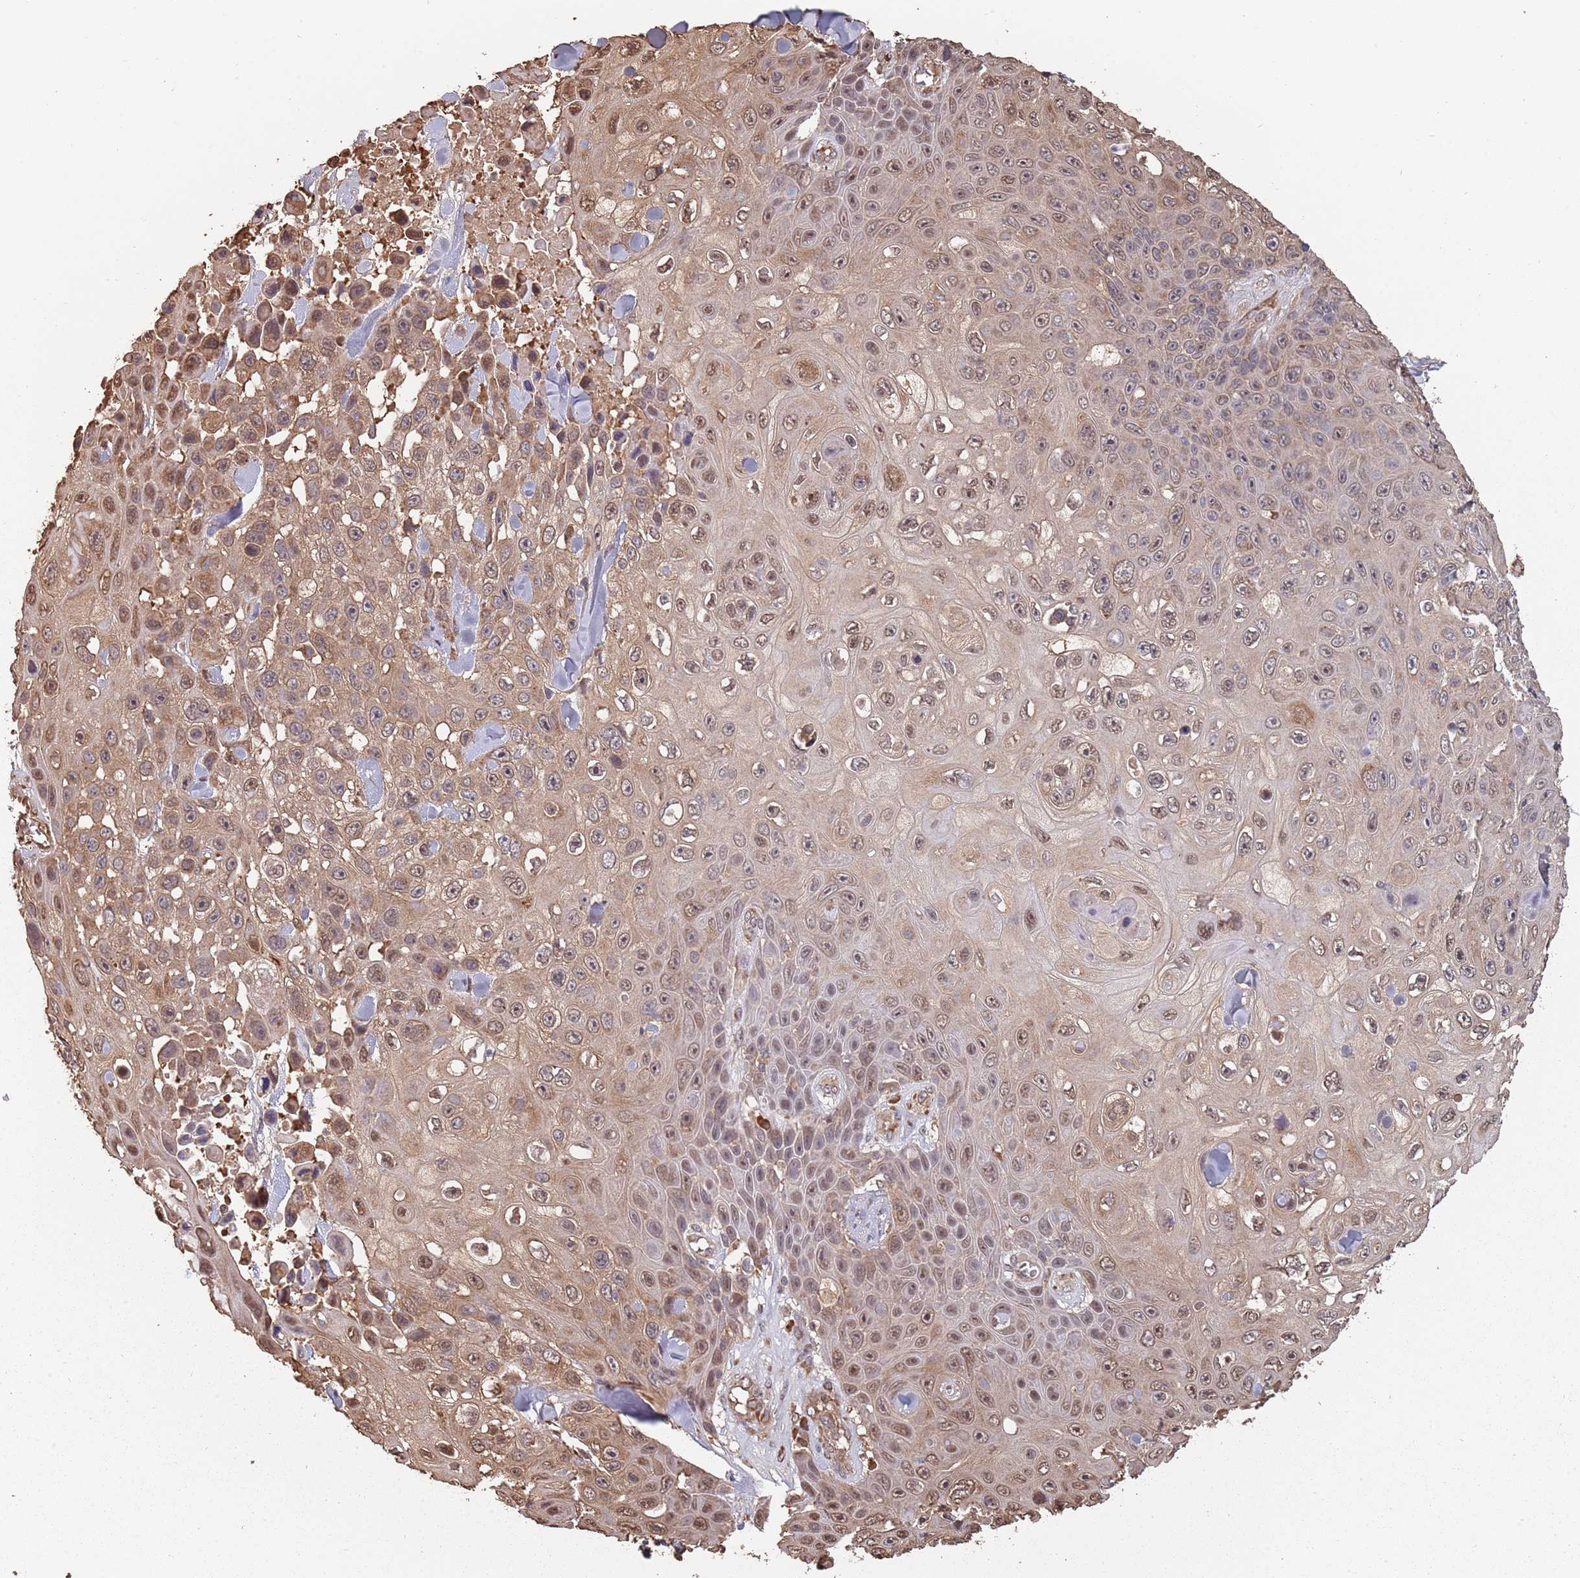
{"staining": {"intensity": "moderate", "quantity": ">75%", "location": "cytoplasmic/membranous,nuclear"}, "tissue": "skin cancer", "cell_type": "Tumor cells", "image_type": "cancer", "snomed": [{"axis": "morphology", "description": "Squamous cell carcinoma, NOS"}, {"axis": "topography", "description": "Skin"}], "caption": "Human skin squamous cell carcinoma stained with a brown dye exhibits moderate cytoplasmic/membranous and nuclear positive positivity in about >75% of tumor cells.", "gene": "COG4", "patient": {"sex": "male", "age": 82}}